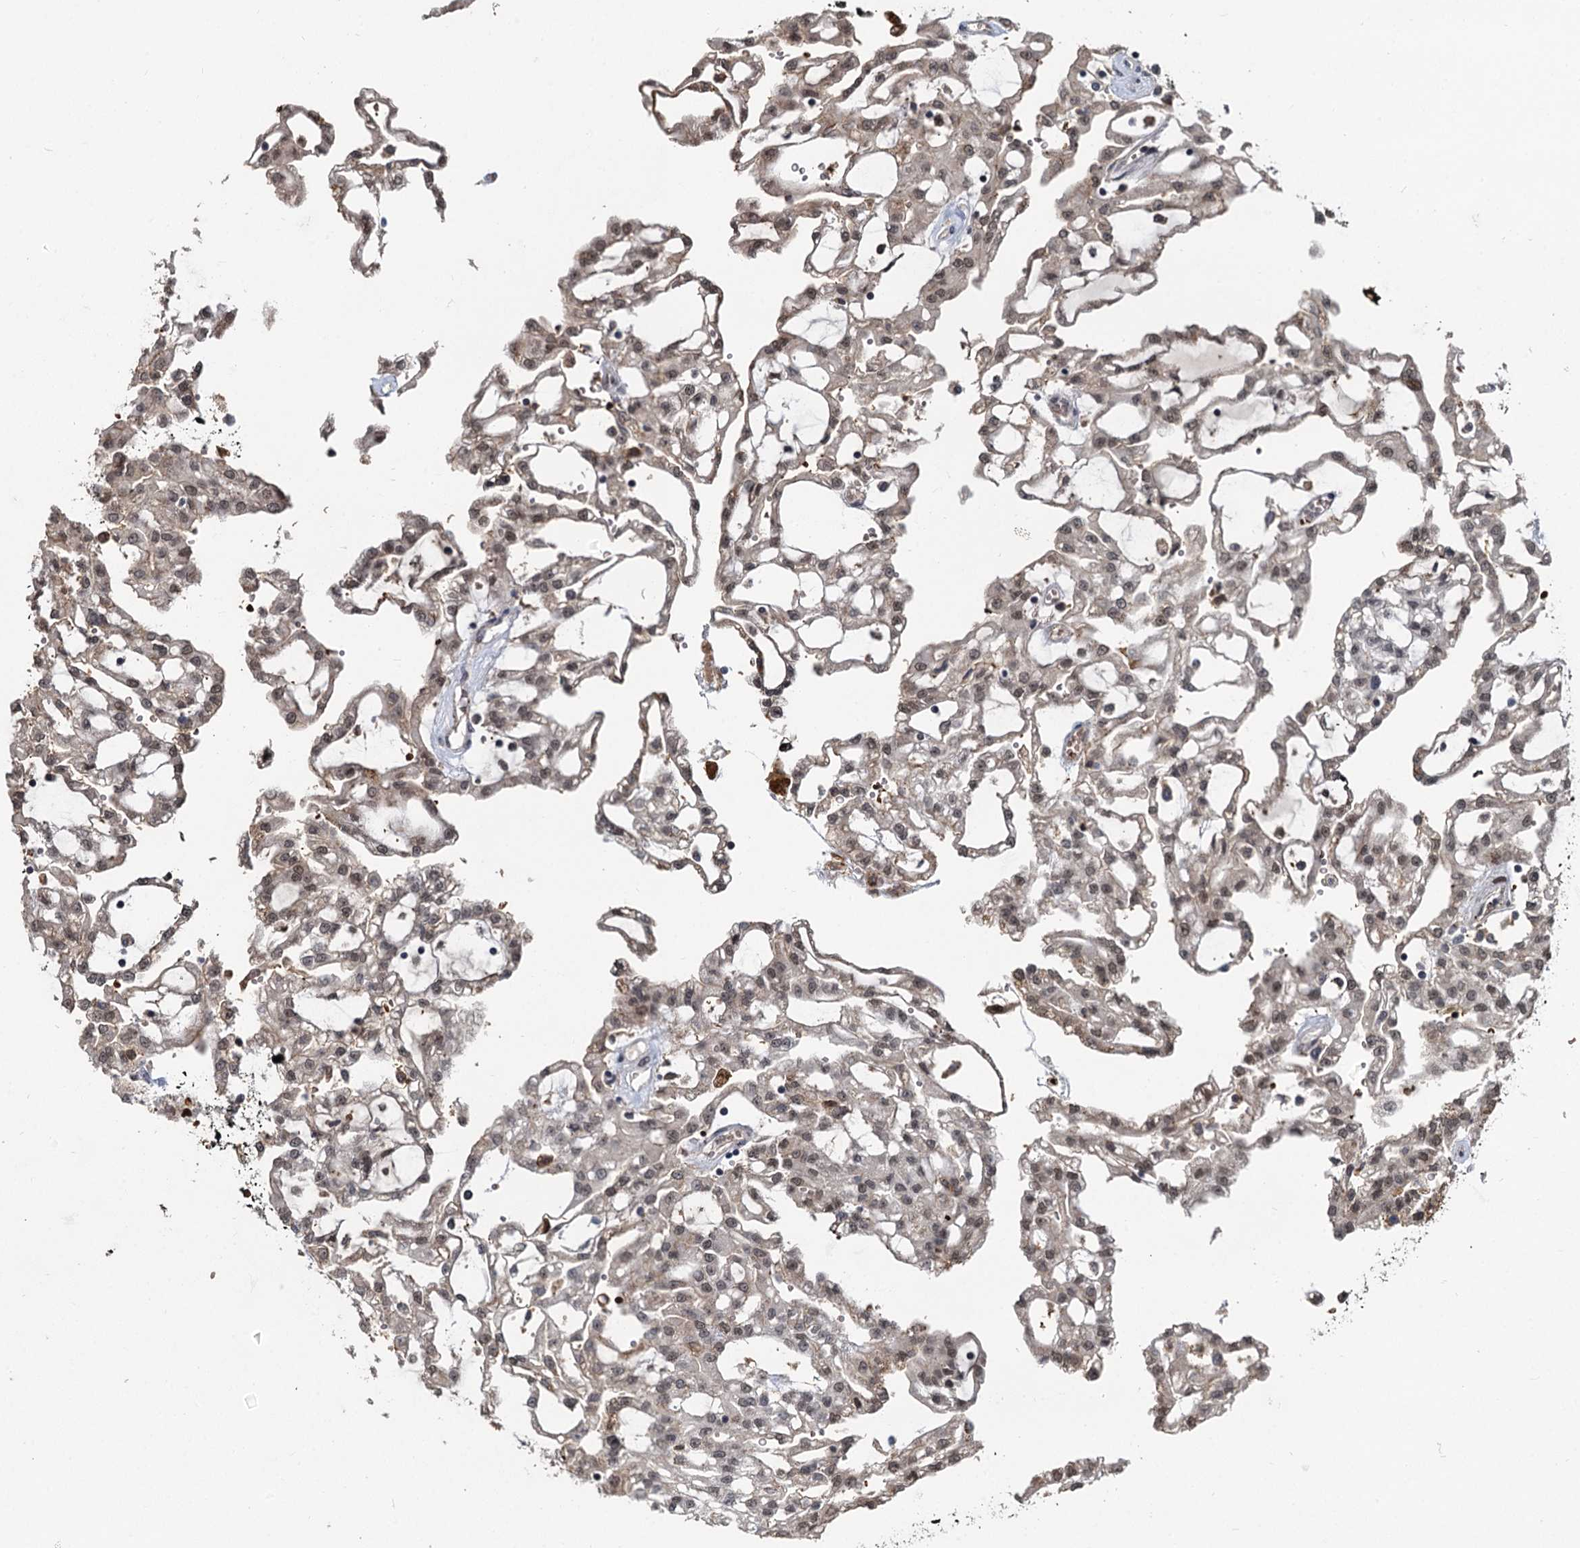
{"staining": {"intensity": "weak", "quantity": "25%-75%", "location": "nuclear"}, "tissue": "renal cancer", "cell_type": "Tumor cells", "image_type": "cancer", "snomed": [{"axis": "morphology", "description": "Adenocarcinoma, NOS"}, {"axis": "topography", "description": "Kidney"}], "caption": "A histopathology image of human renal cancer stained for a protein displays weak nuclear brown staining in tumor cells.", "gene": "FANCI", "patient": {"sex": "male", "age": 63}}